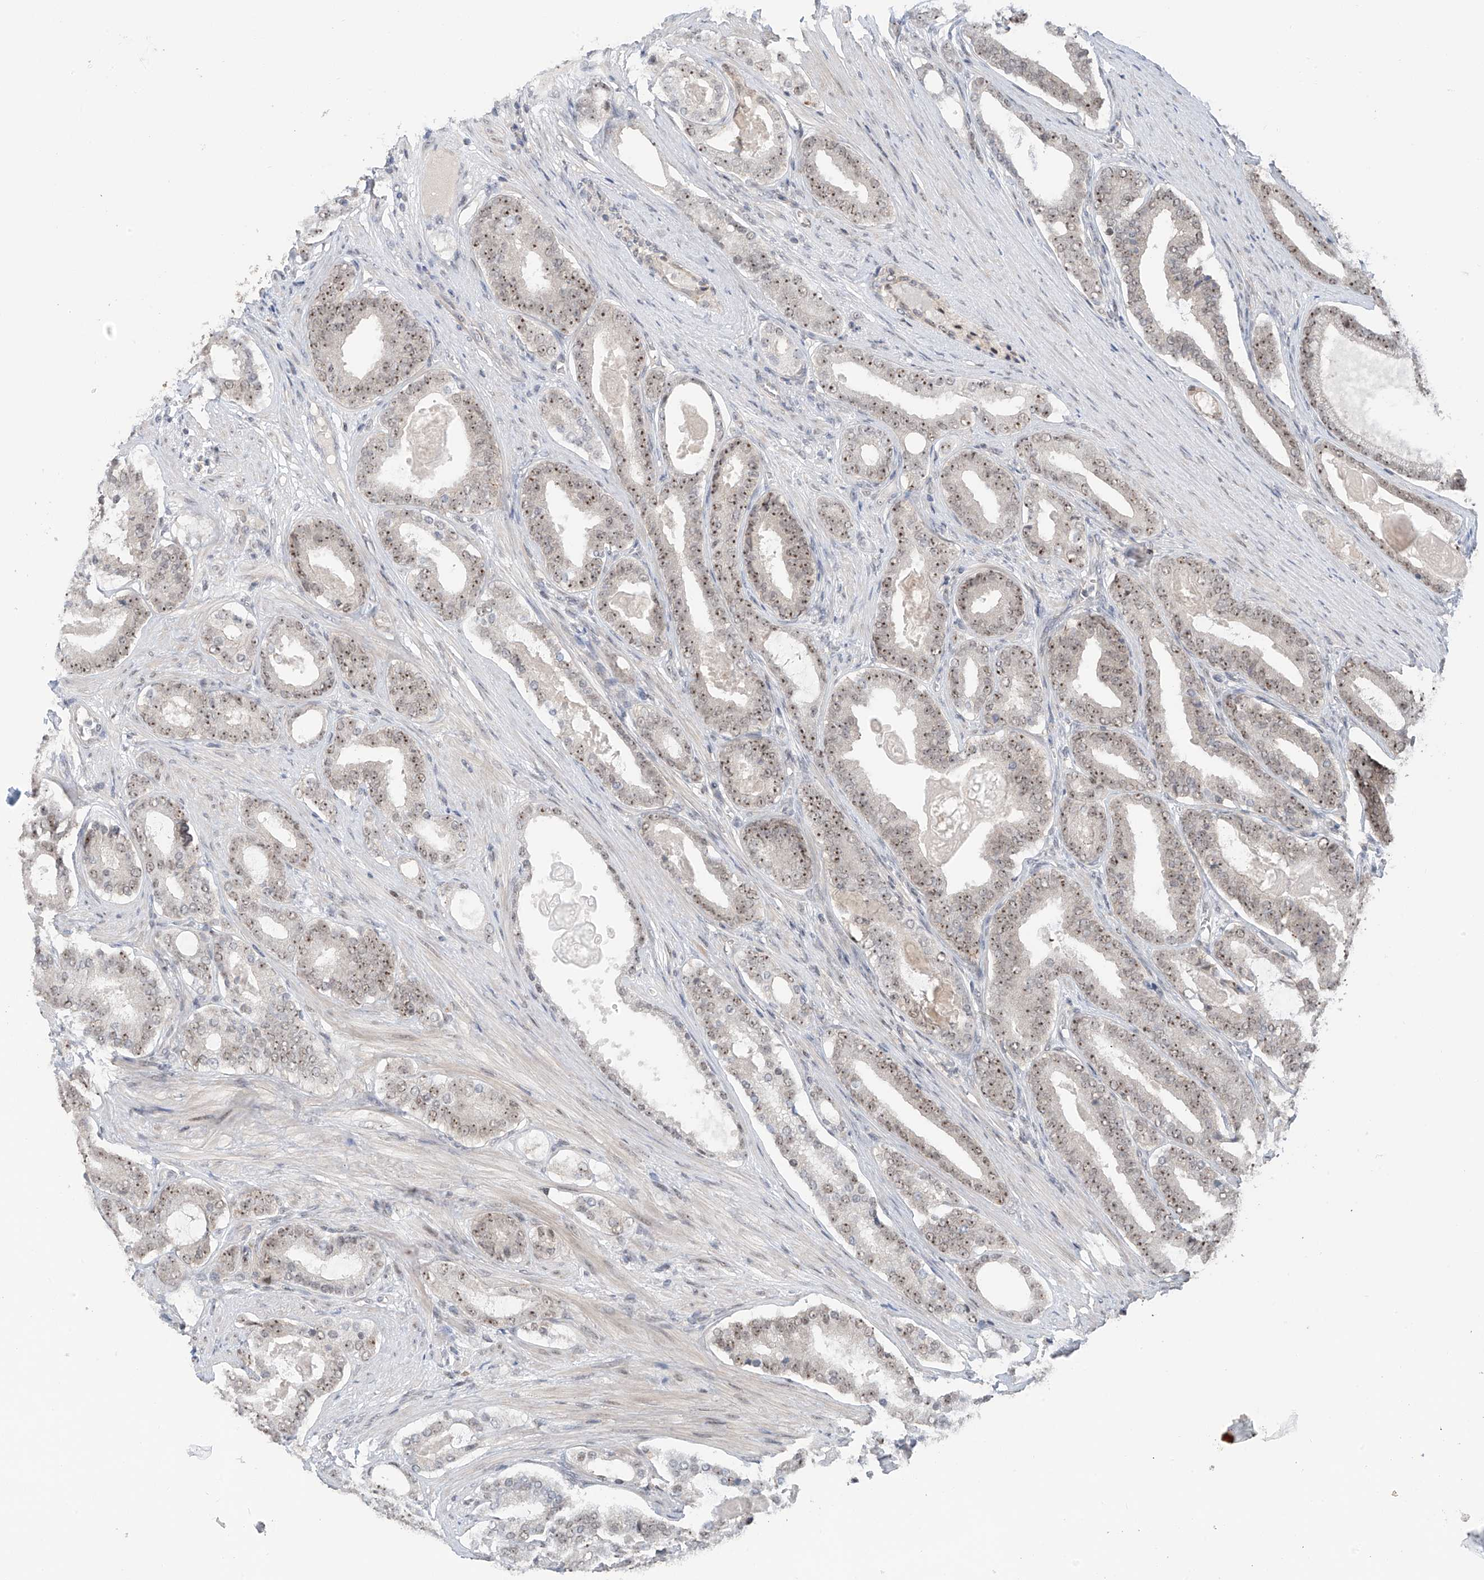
{"staining": {"intensity": "weak", "quantity": ">75%", "location": "nuclear"}, "tissue": "prostate cancer", "cell_type": "Tumor cells", "image_type": "cancer", "snomed": [{"axis": "morphology", "description": "Adenocarcinoma, High grade"}, {"axis": "topography", "description": "Prostate"}], "caption": "Prostate high-grade adenocarcinoma was stained to show a protein in brown. There is low levels of weak nuclear positivity in about >75% of tumor cells.", "gene": "C1orf131", "patient": {"sex": "male", "age": 60}}